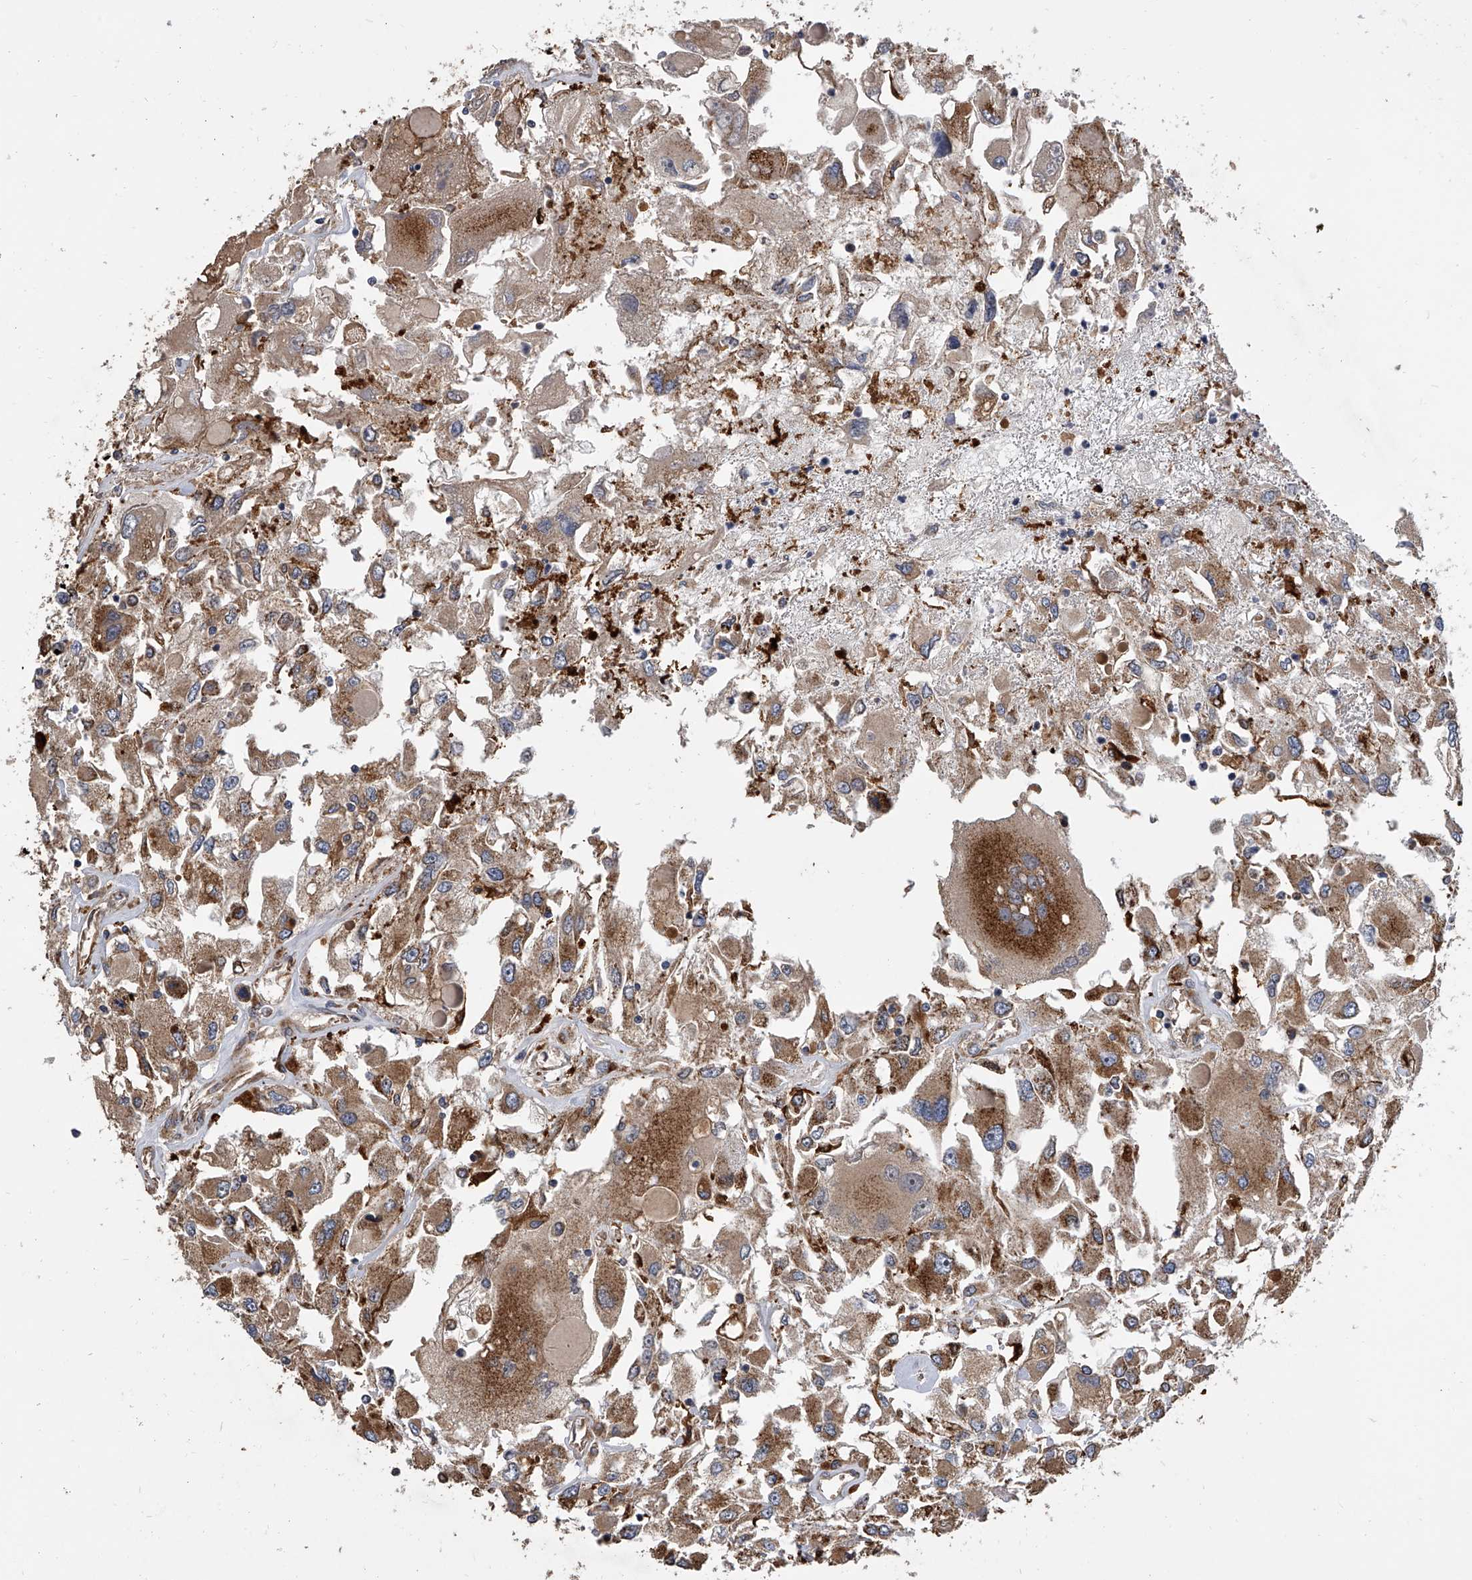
{"staining": {"intensity": "moderate", "quantity": ">75%", "location": "cytoplasmic/membranous"}, "tissue": "renal cancer", "cell_type": "Tumor cells", "image_type": "cancer", "snomed": [{"axis": "morphology", "description": "Adenocarcinoma, NOS"}, {"axis": "topography", "description": "Kidney"}], "caption": "Adenocarcinoma (renal) tissue shows moderate cytoplasmic/membranous expression in approximately >75% of tumor cells The protein is shown in brown color, while the nuclei are stained blue.", "gene": "EXOC4", "patient": {"sex": "female", "age": 52}}